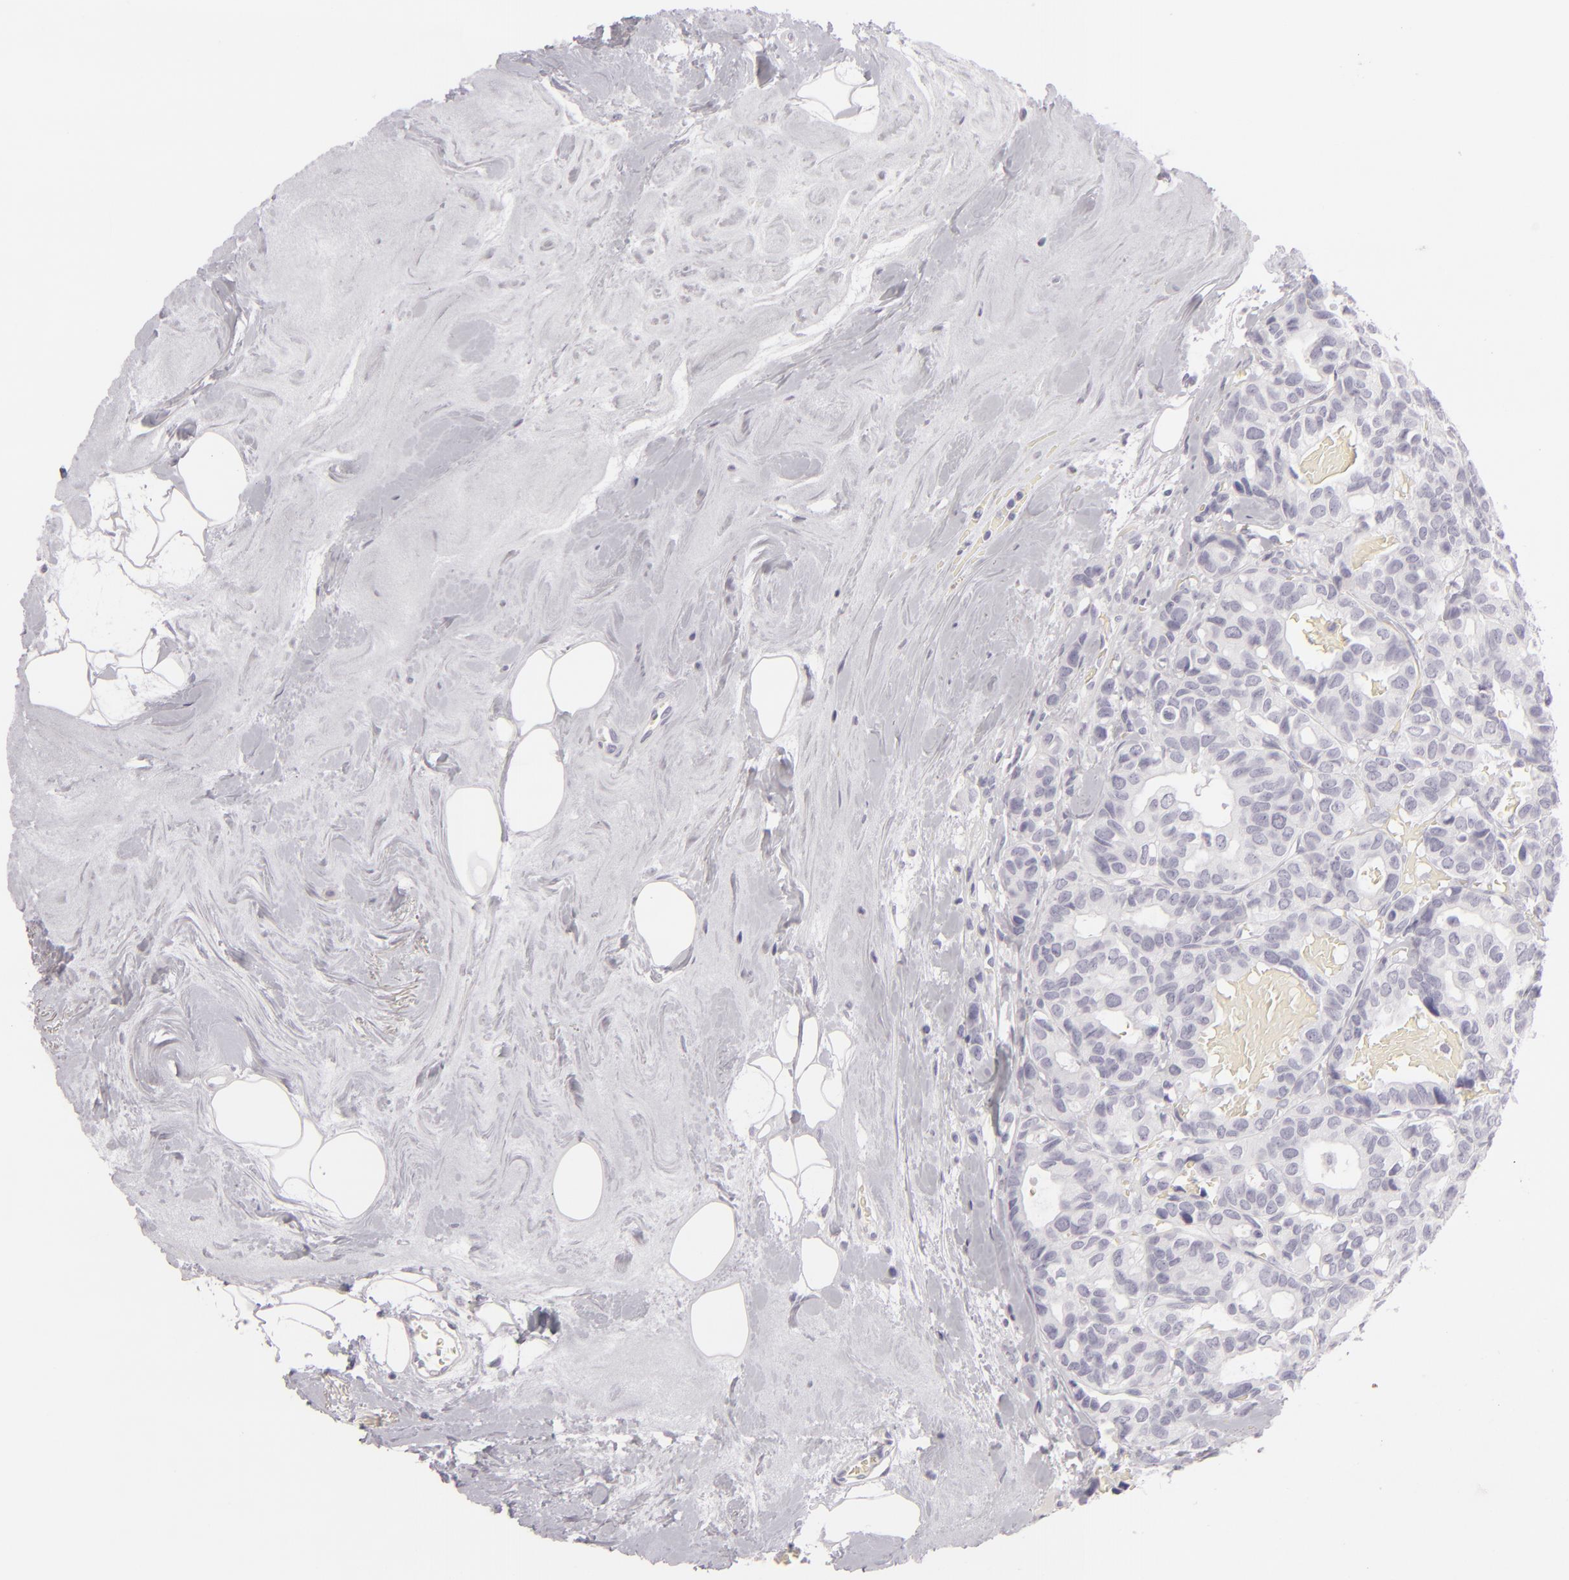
{"staining": {"intensity": "negative", "quantity": "none", "location": "none"}, "tissue": "breast cancer", "cell_type": "Tumor cells", "image_type": "cancer", "snomed": [{"axis": "morphology", "description": "Duct carcinoma"}, {"axis": "topography", "description": "Breast"}], "caption": "Intraductal carcinoma (breast) was stained to show a protein in brown. There is no significant positivity in tumor cells. (Brightfield microscopy of DAB (3,3'-diaminobenzidine) IHC at high magnification).", "gene": "CDX2", "patient": {"sex": "female", "age": 69}}